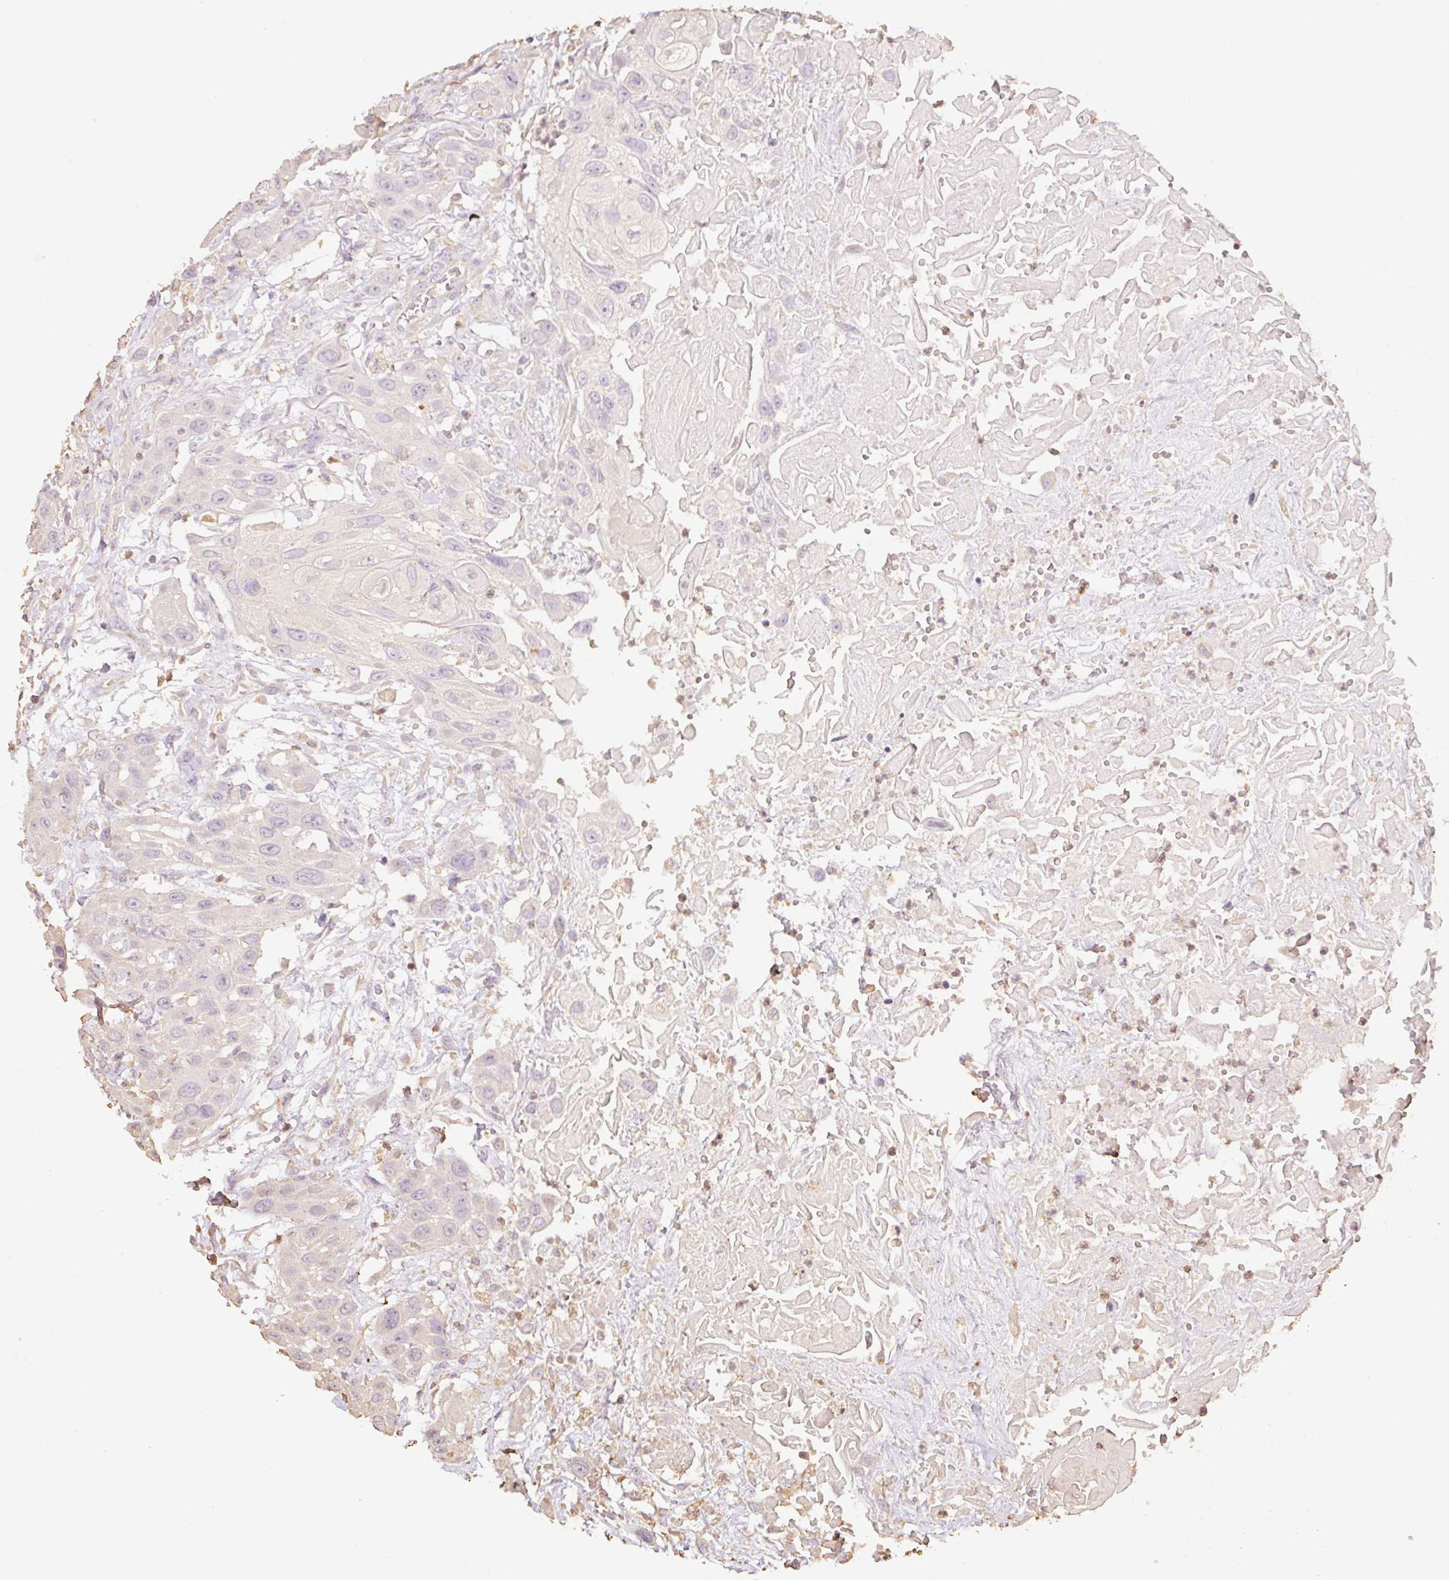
{"staining": {"intensity": "negative", "quantity": "none", "location": "none"}, "tissue": "head and neck cancer", "cell_type": "Tumor cells", "image_type": "cancer", "snomed": [{"axis": "morphology", "description": "Squamous cell carcinoma, NOS"}, {"axis": "topography", "description": "Head-Neck"}], "caption": "Head and neck cancer (squamous cell carcinoma) stained for a protein using immunohistochemistry demonstrates no expression tumor cells.", "gene": "MBOAT7", "patient": {"sex": "male", "age": 81}}